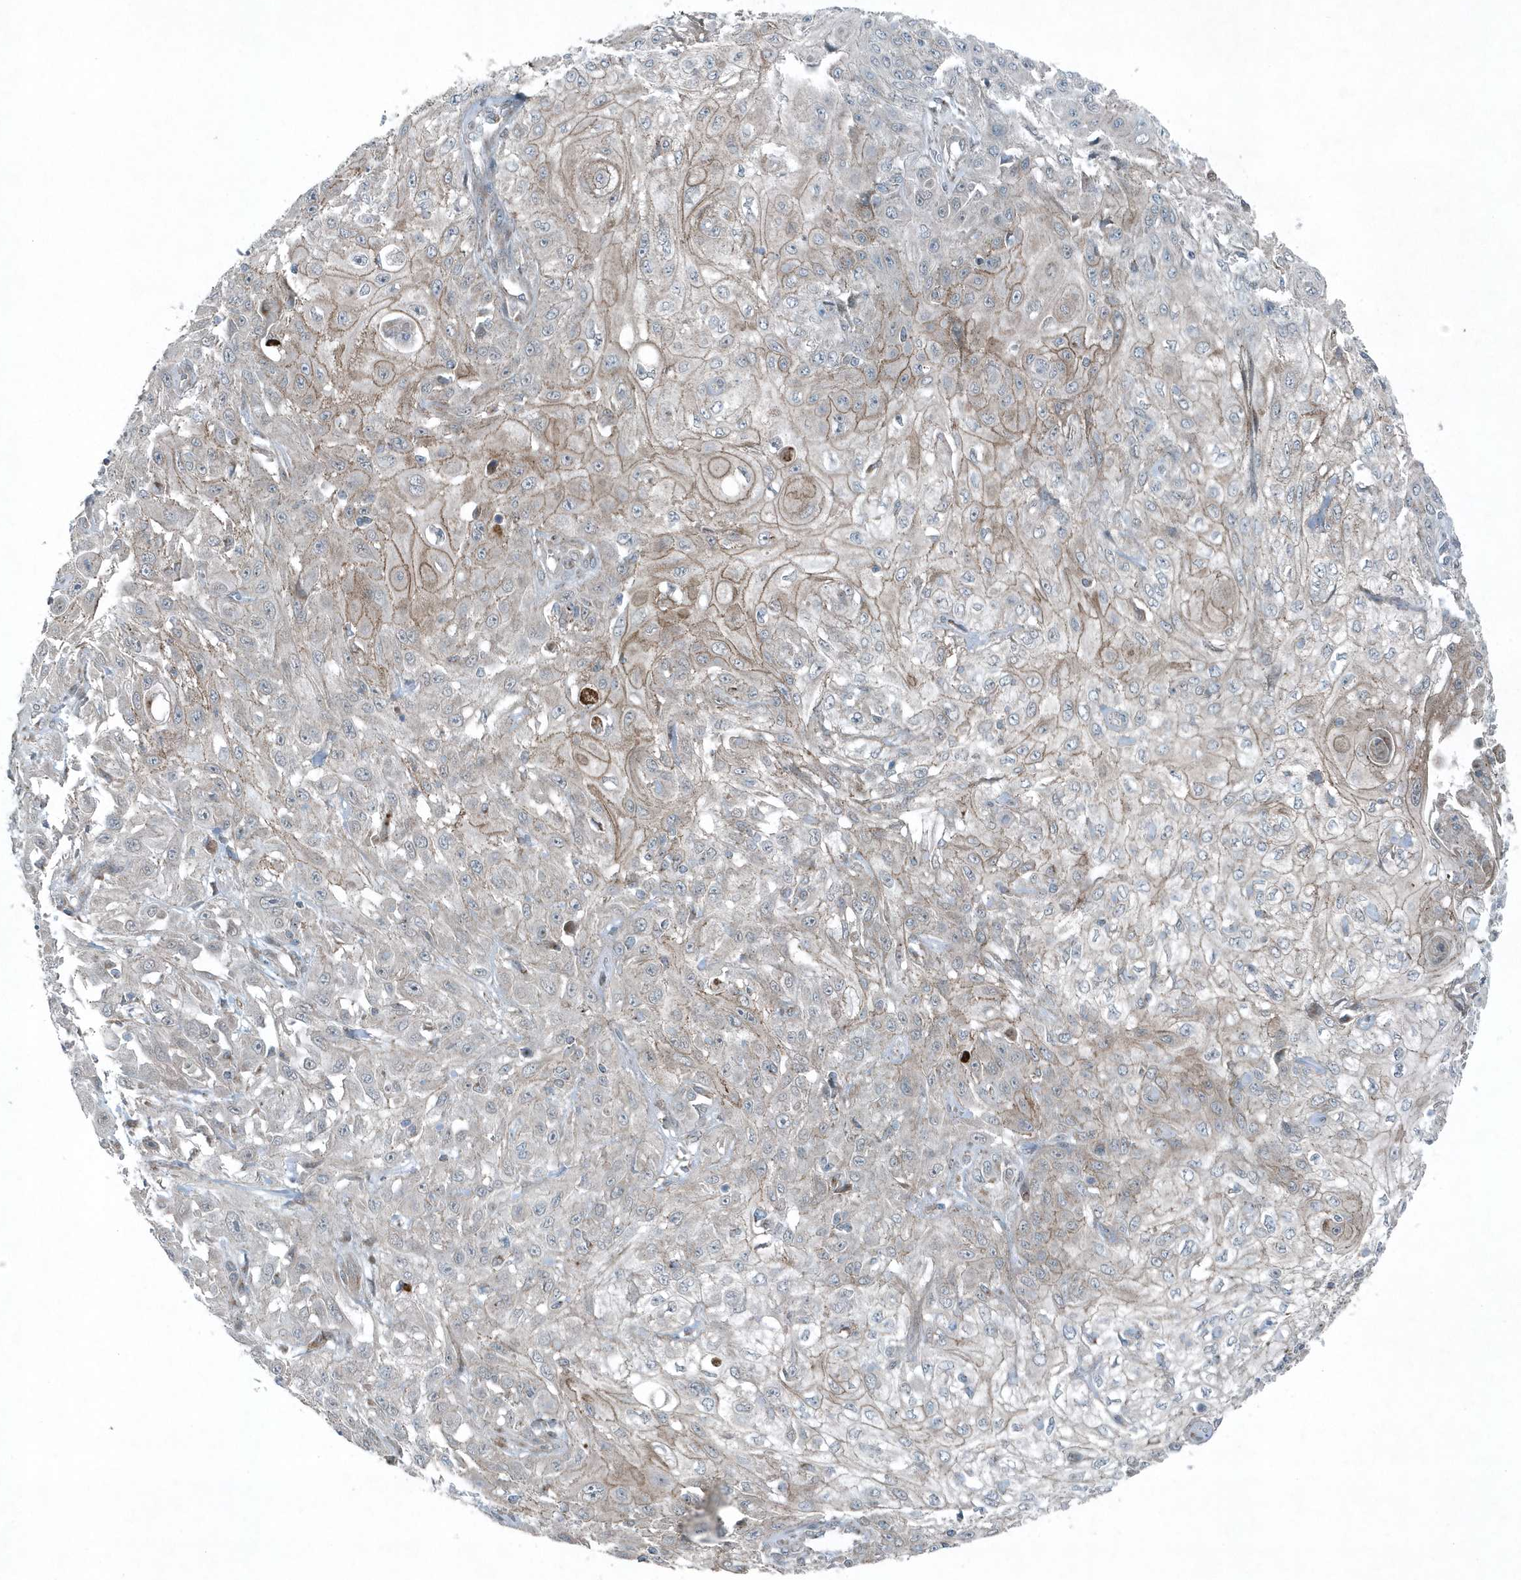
{"staining": {"intensity": "negative", "quantity": "none", "location": "none"}, "tissue": "skin cancer", "cell_type": "Tumor cells", "image_type": "cancer", "snomed": [{"axis": "morphology", "description": "Squamous cell carcinoma, NOS"}, {"axis": "morphology", "description": "Squamous cell carcinoma, metastatic, NOS"}, {"axis": "topography", "description": "Skin"}, {"axis": "topography", "description": "Lymph node"}], "caption": "Immunohistochemistry (IHC) image of neoplastic tissue: skin cancer (metastatic squamous cell carcinoma) stained with DAB demonstrates no significant protein staining in tumor cells. (DAB (3,3'-diaminobenzidine) immunohistochemistry, high magnification).", "gene": "GCC2", "patient": {"sex": "male", "age": 75}}